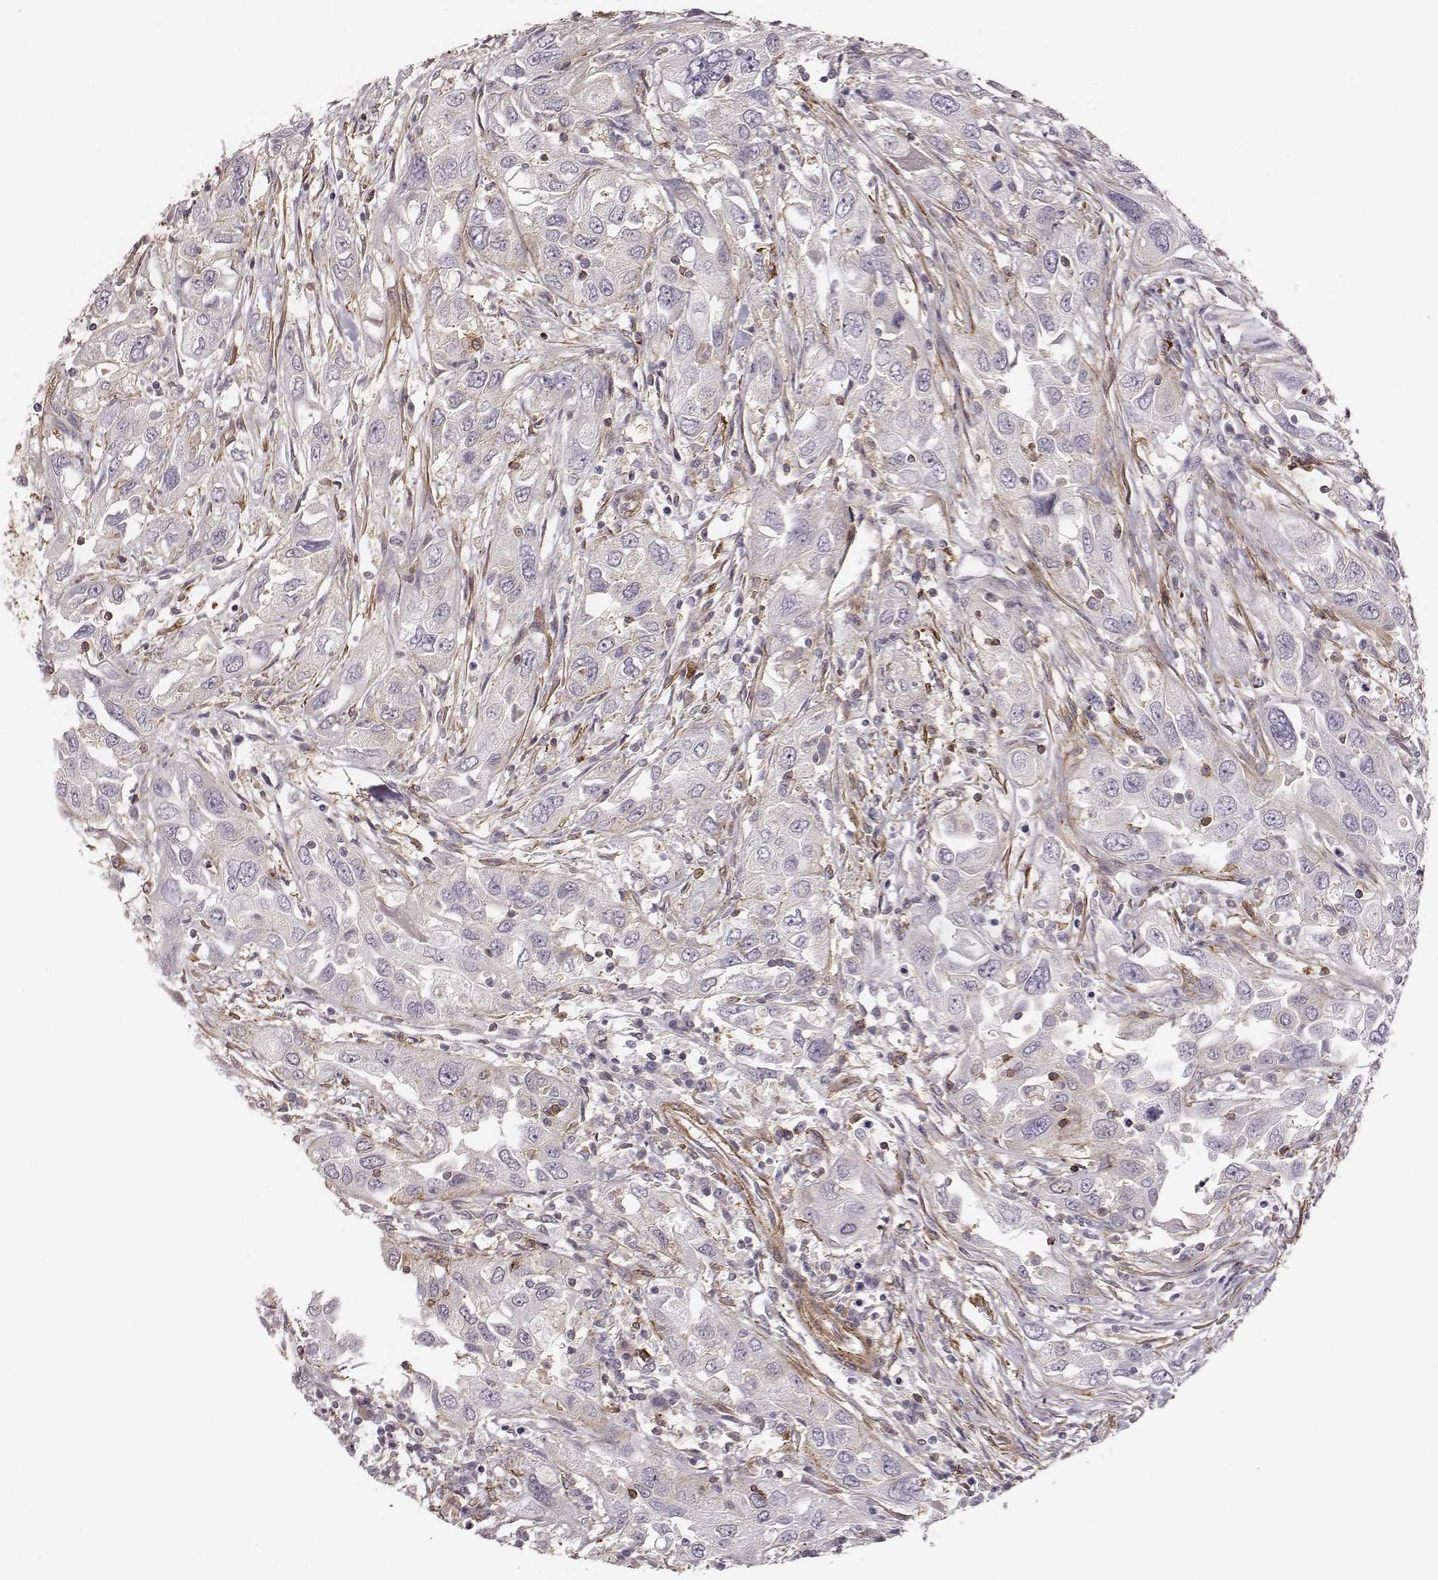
{"staining": {"intensity": "negative", "quantity": "none", "location": "none"}, "tissue": "urothelial cancer", "cell_type": "Tumor cells", "image_type": "cancer", "snomed": [{"axis": "morphology", "description": "Urothelial carcinoma, High grade"}, {"axis": "topography", "description": "Urinary bladder"}], "caption": "High-grade urothelial carcinoma was stained to show a protein in brown. There is no significant staining in tumor cells.", "gene": "ZYX", "patient": {"sex": "male", "age": 76}}